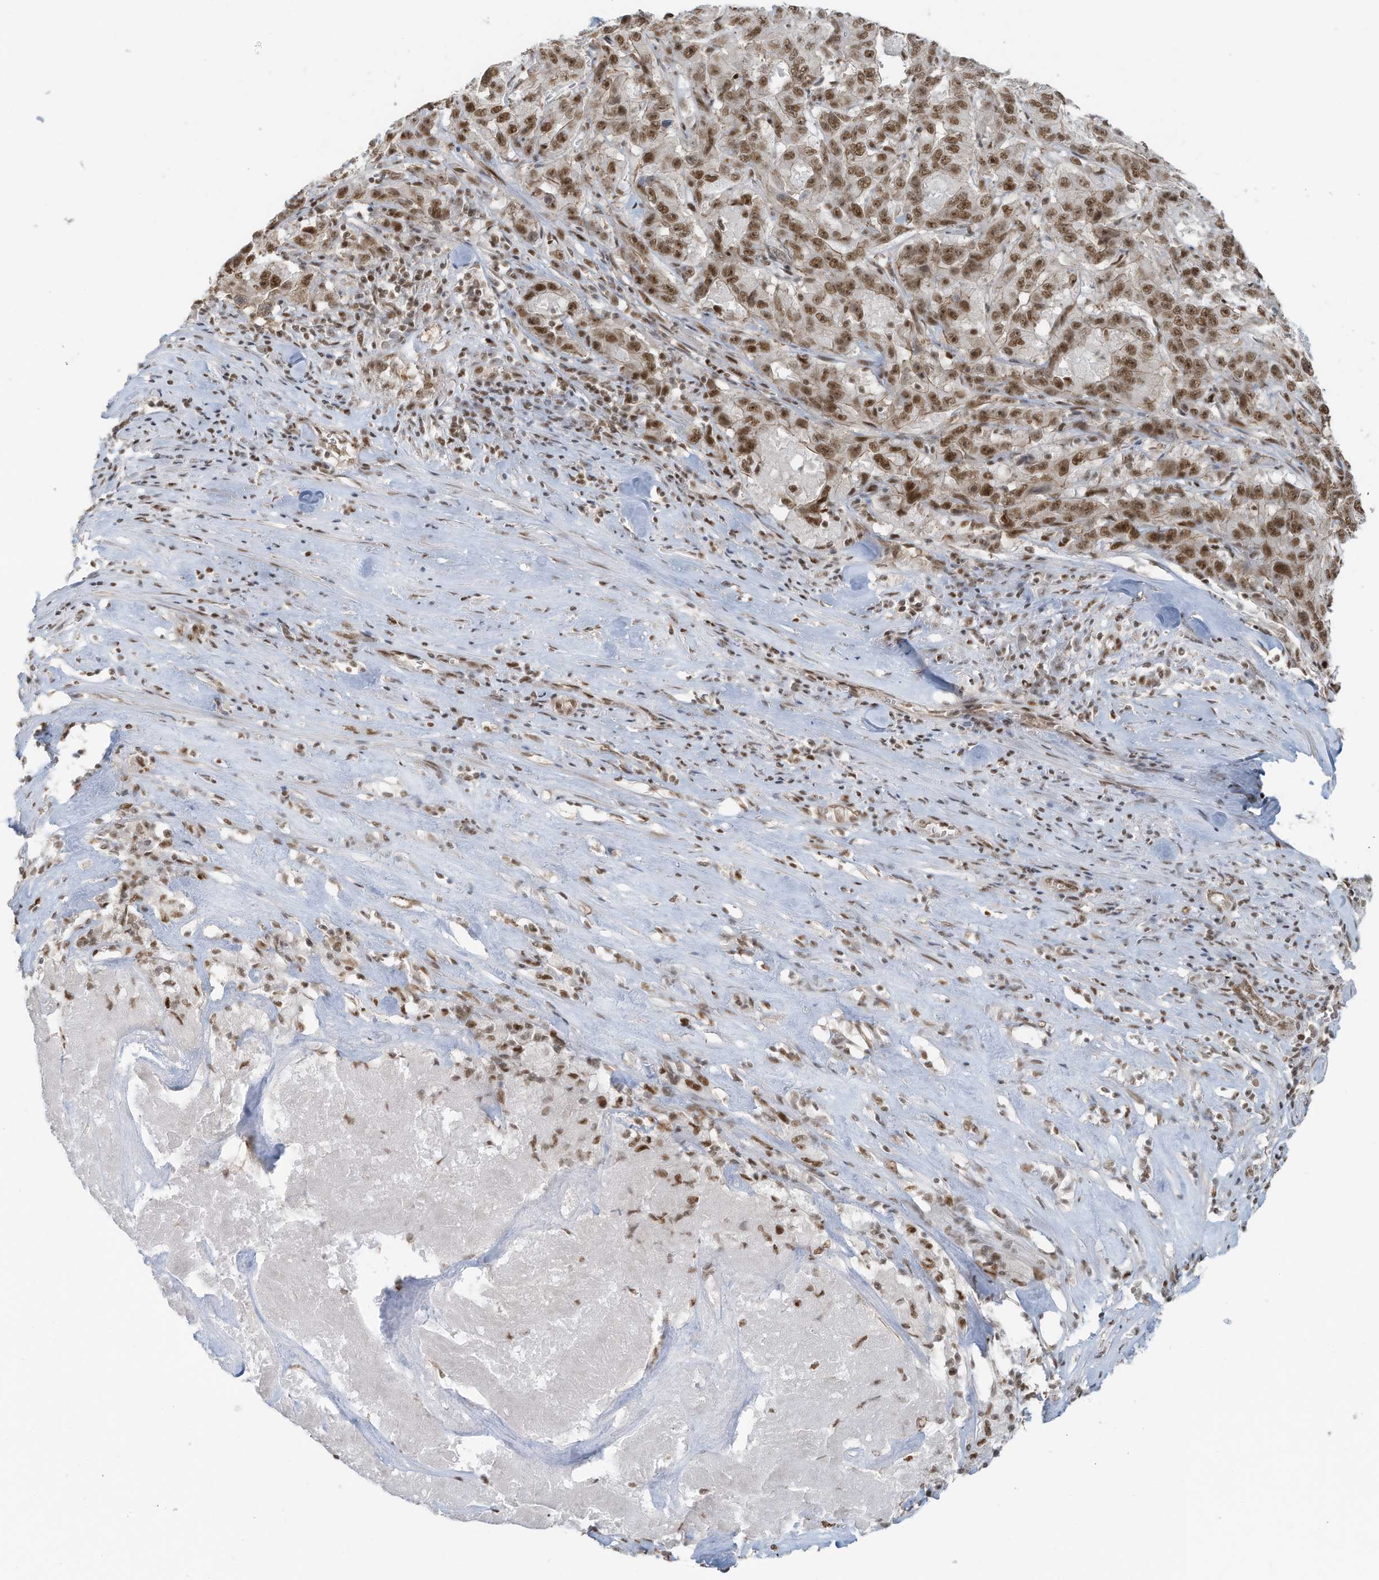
{"staining": {"intensity": "strong", "quantity": ">75%", "location": "nuclear"}, "tissue": "pancreatic cancer", "cell_type": "Tumor cells", "image_type": "cancer", "snomed": [{"axis": "morphology", "description": "Adenocarcinoma, NOS"}, {"axis": "topography", "description": "Pancreas"}], "caption": "This is a photomicrograph of immunohistochemistry staining of adenocarcinoma (pancreatic), which shows strong positivity in the nuclear of tumor cells.", "gene": "DBR1", "patient": {"sex": "male", "age": 63}}